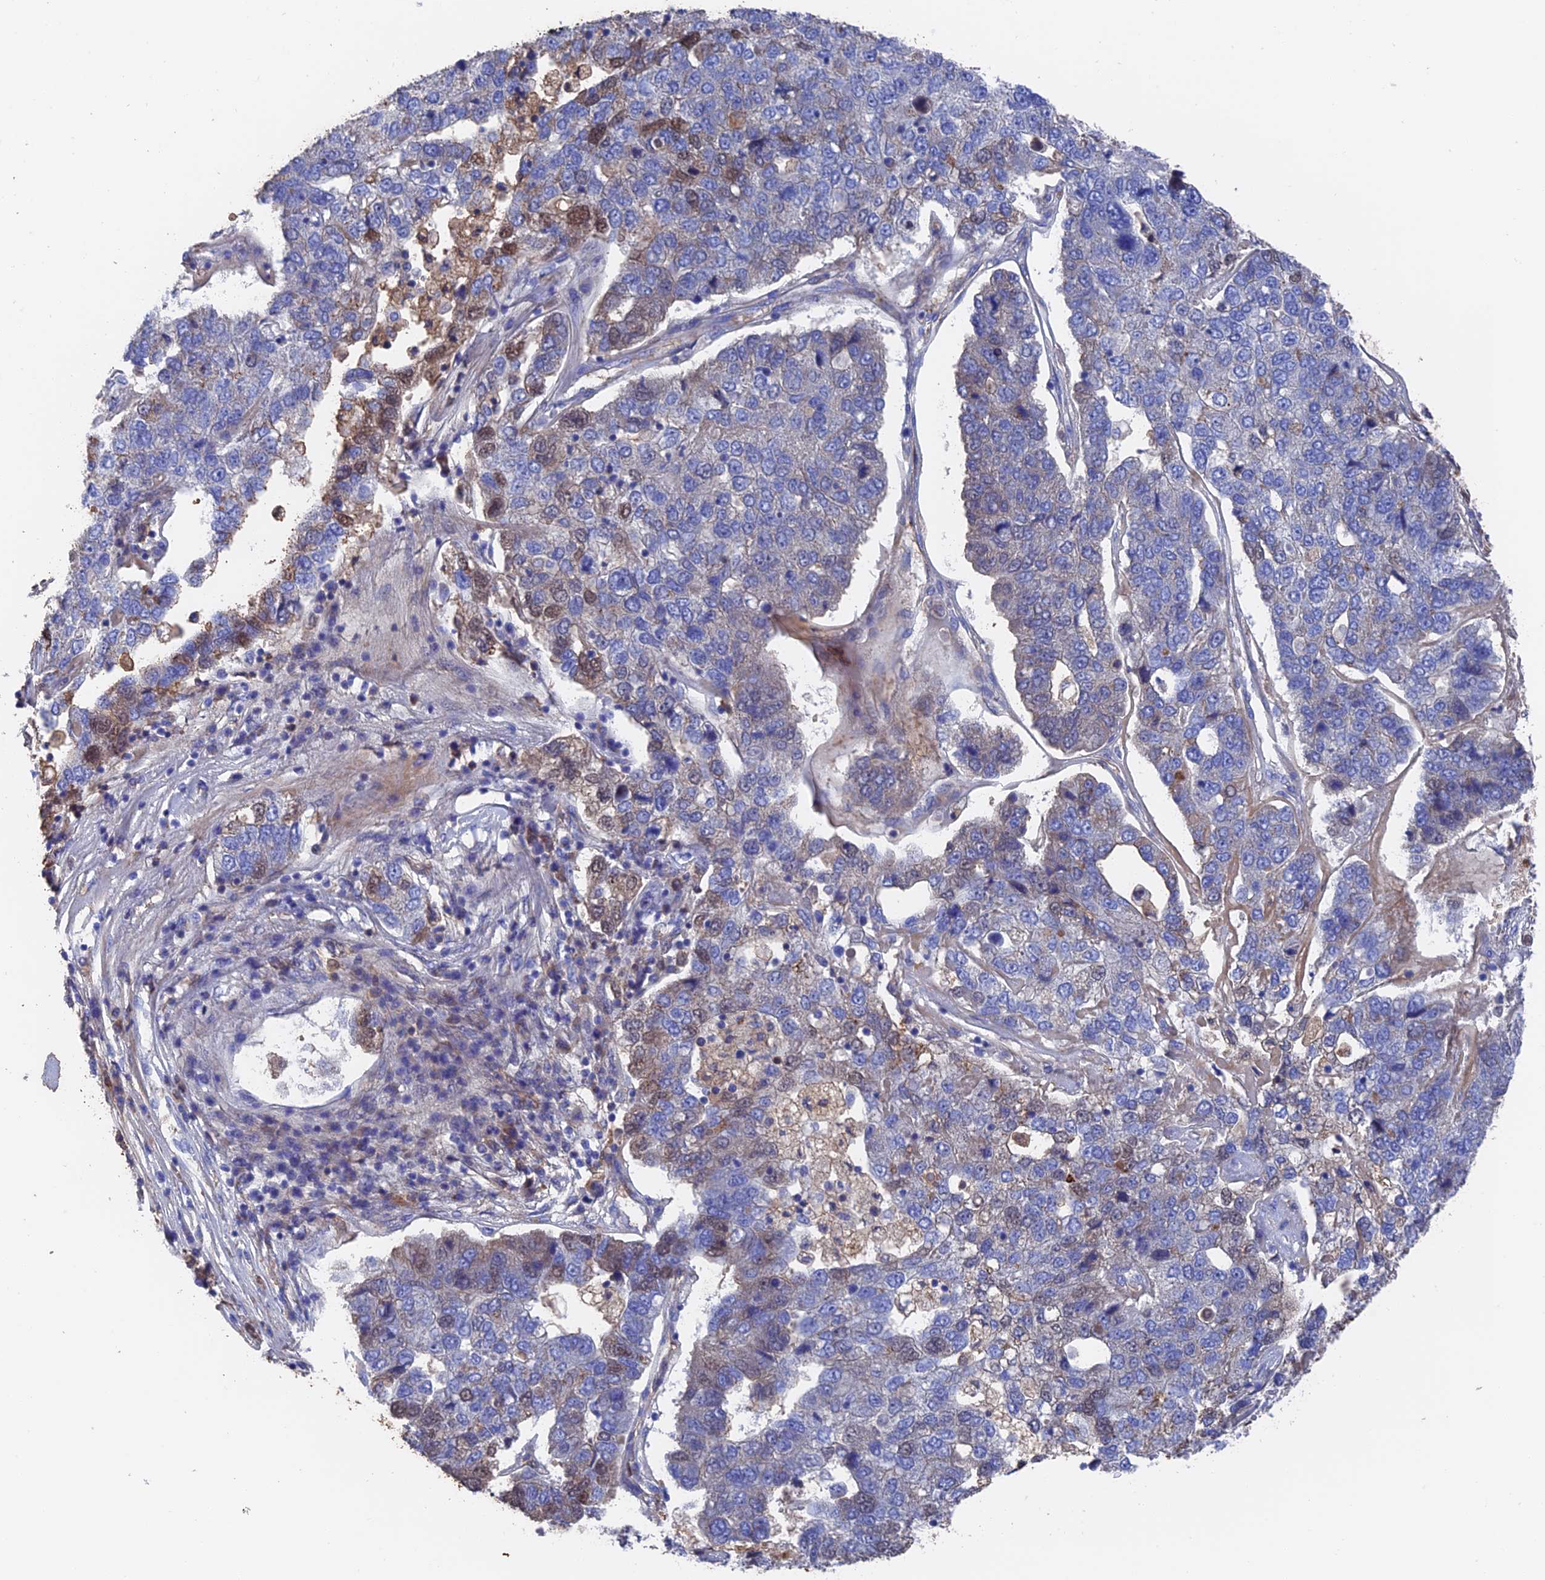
{"staining": {"intensity": "moderate", "quantity": "<25%", "location": "nuclear"}, "tissue": "pancreatic cancer", "cell_type": "Tumor cells", "image_type": "cancer", "snomed": [{"axis": "morphology", "description": "Adenocarcinoma, NOS"}, {"axis": "topography", "description": "Pancreas"}], "caption": "This is an image of immunohistochemistry (IHC) staining of pancreatic cancer, which shows moderate expression in the nuclear of tumor cells.", "gene": "HPF1", "patient": {"sex": "female", "age": 61}}